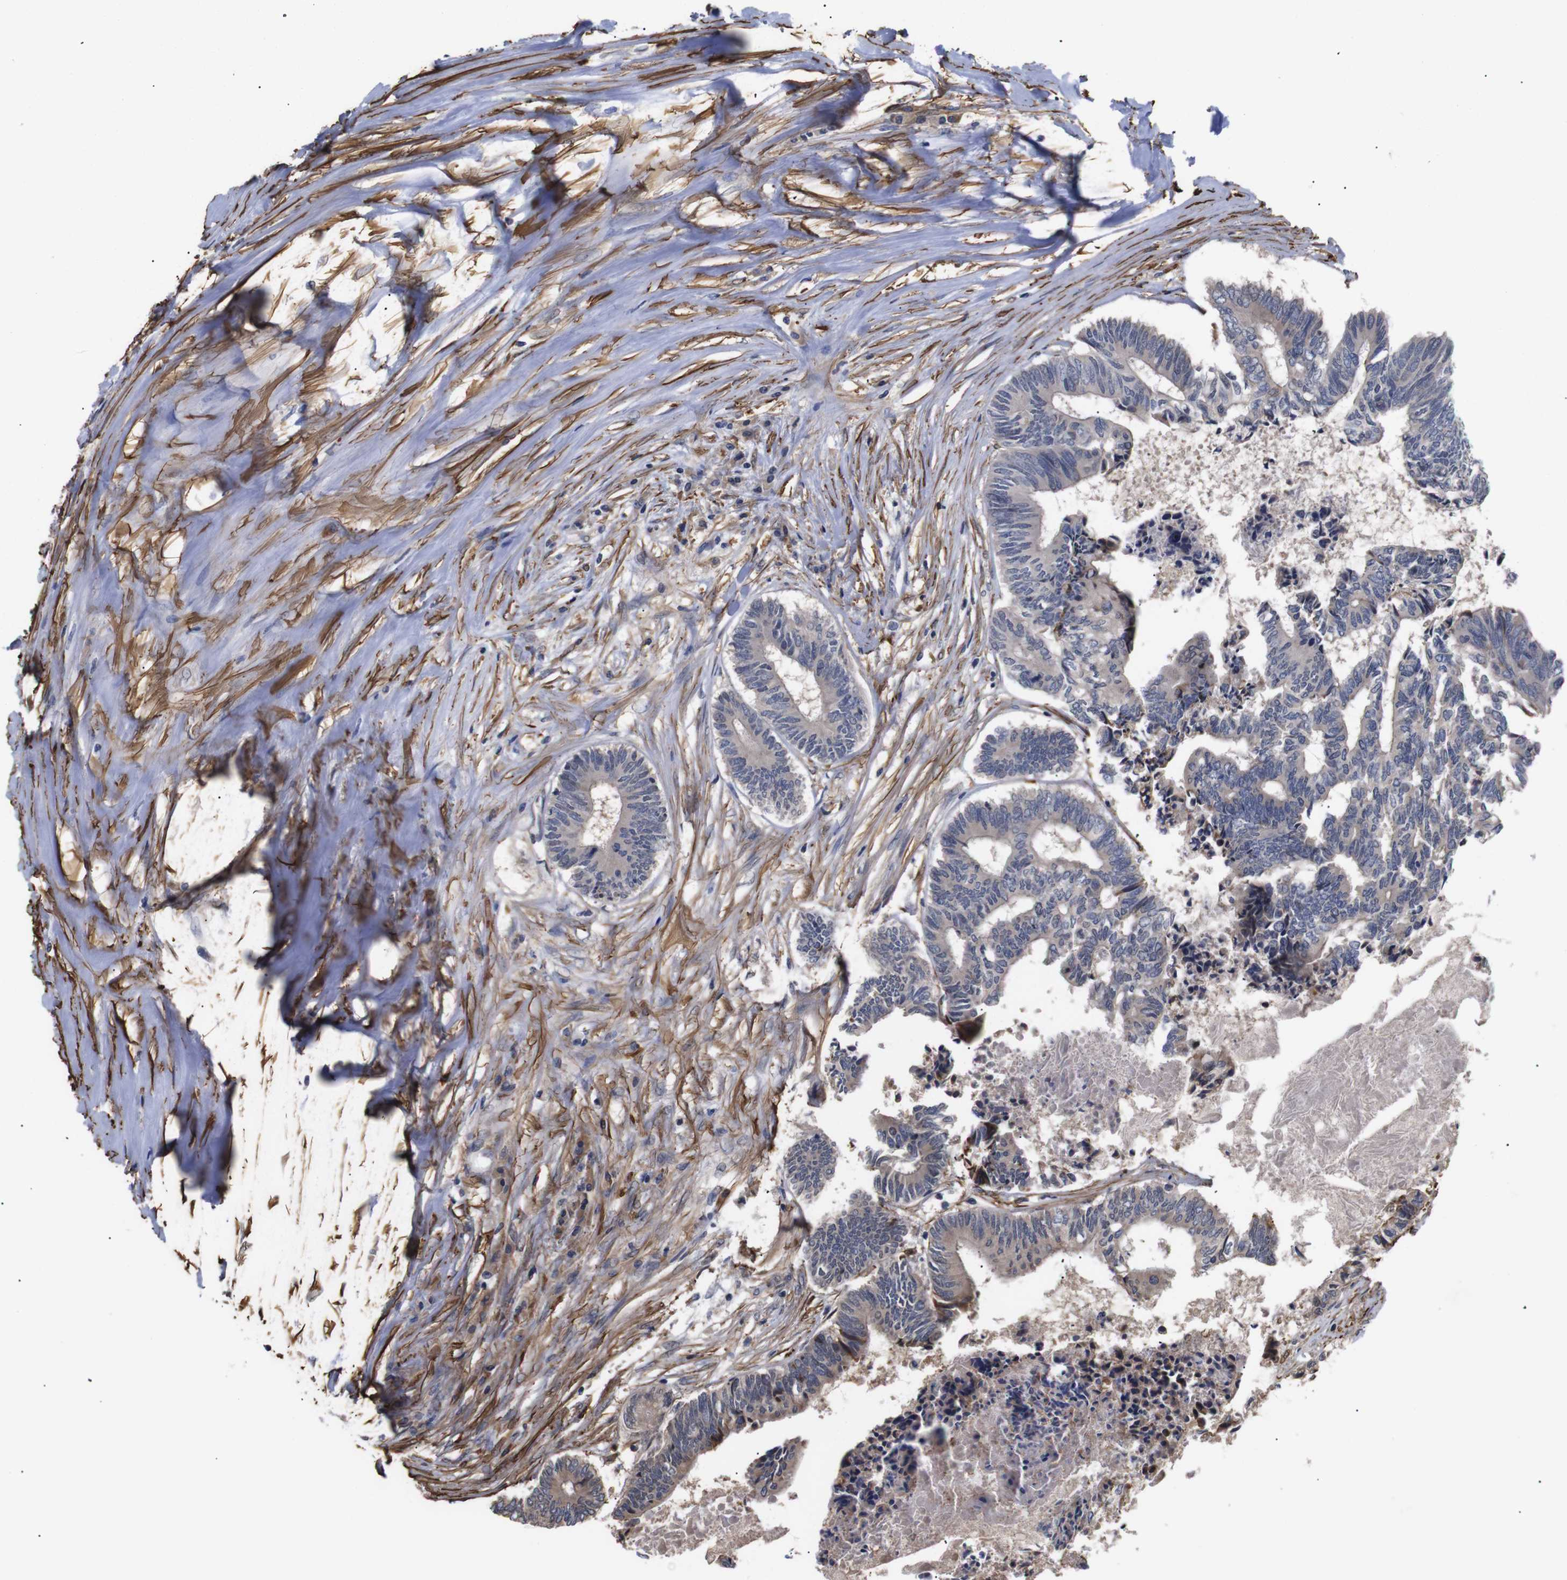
{"staining": {"intensity": "negative", "quantity": "none", "location": "none"}, "tissue": "colorectal cancer", "cell_type": "Tumor cells", "image_type": "cancer", "snomed": [{"axis": "morphology", "description": "Adenocarcinoma, NOS"}, {"axis": "topography", "description": "Rectum"}], "caption": "Micrograph shows no protein positivity in tumor cells of colorectal cancer tissue.", "gene": "PDLIM5", "patient": {"sex": "male", "age": 63}}